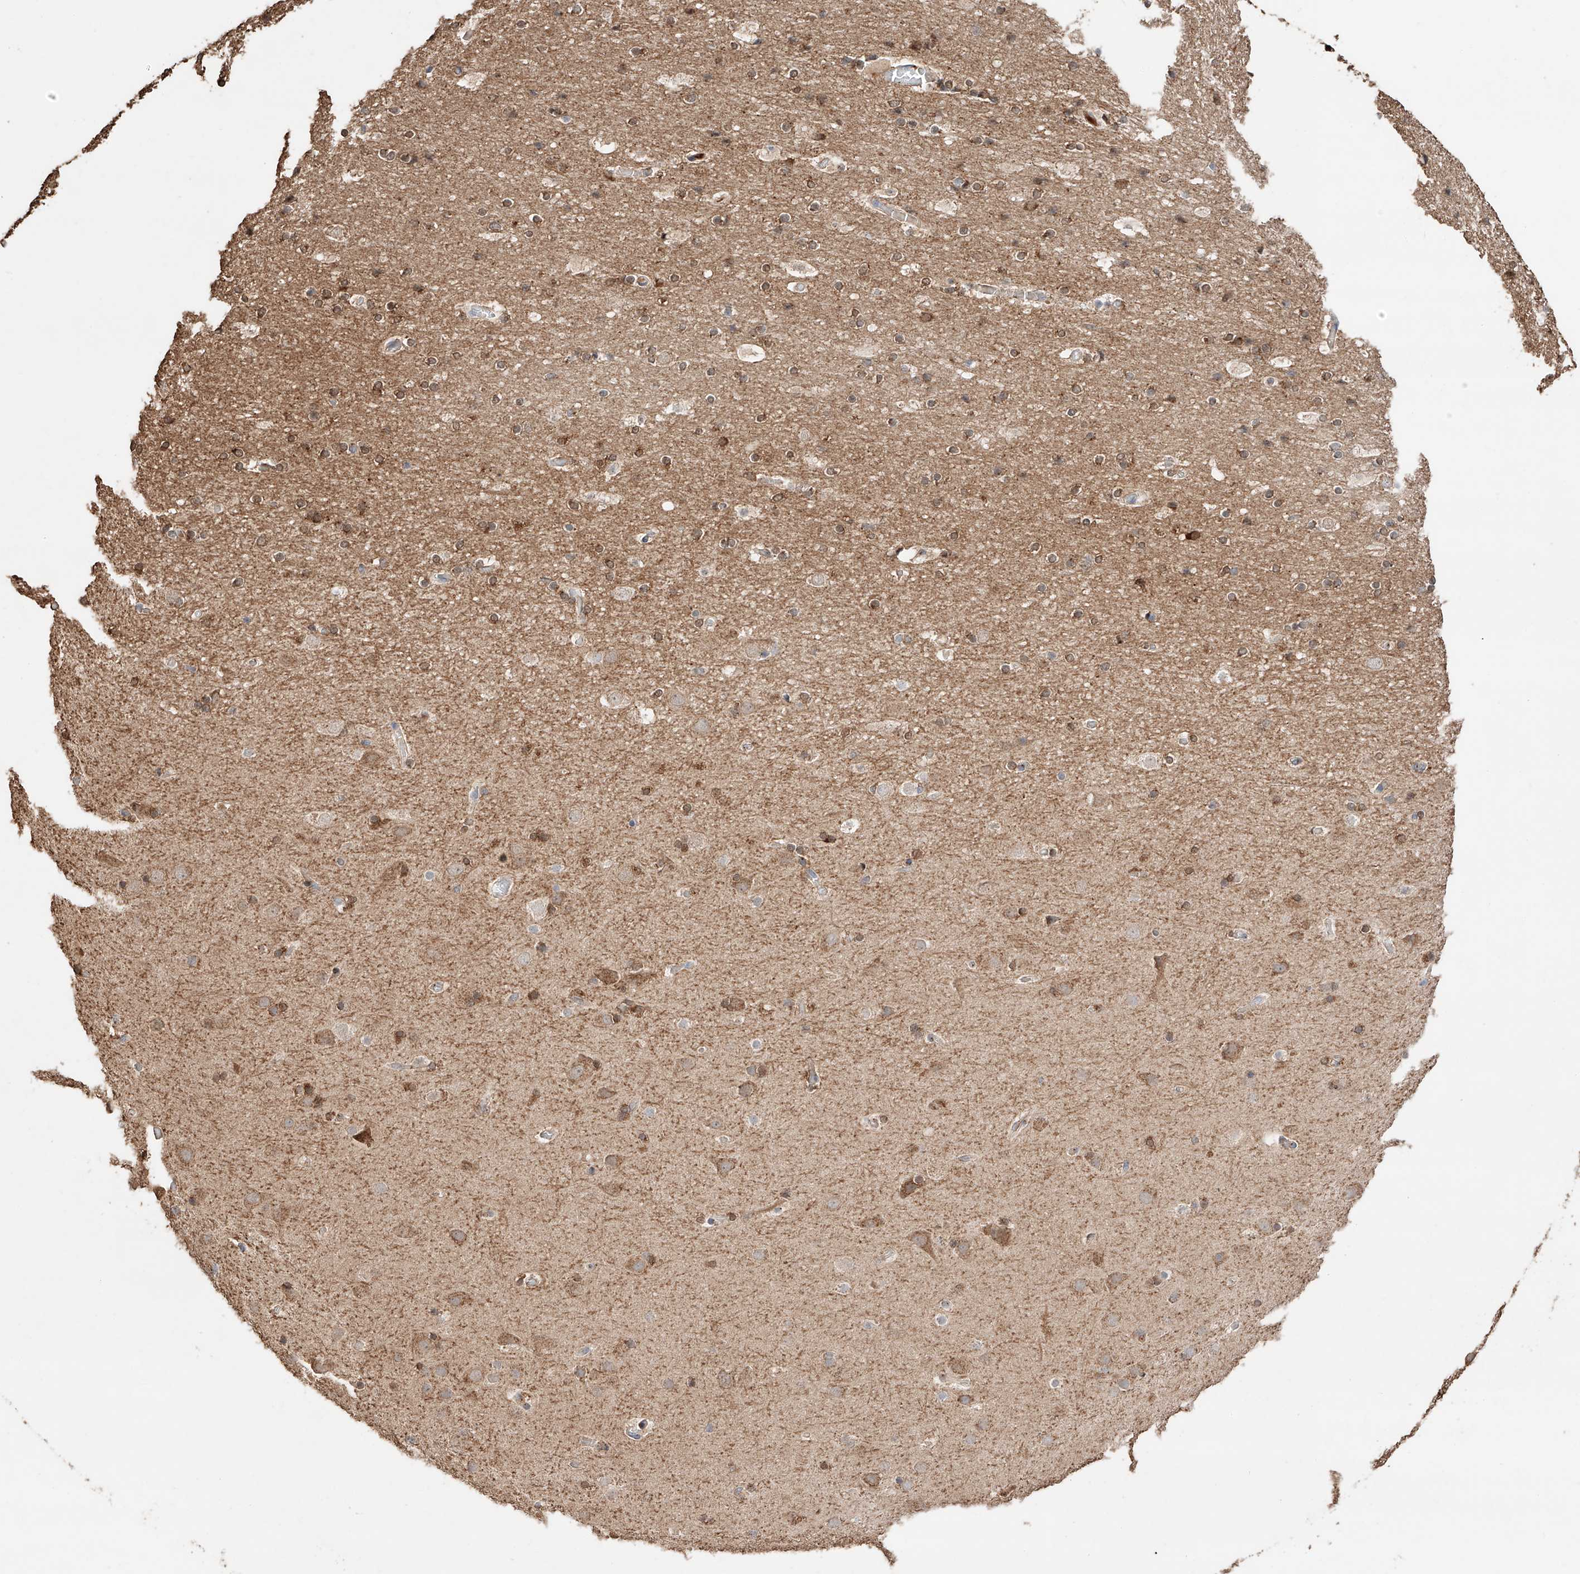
{"staining": {"intensity": "moderate", "quantity": "<25%", "location": "cytoplasmic/membranous"}, "tissue": "cerebral cortex", "cell_type": "Endothelial cells", "image_type": "normal", "snomed": [{"axis": "morphology", "description": "Normal tissue, NOS"}, {"axis": "topography", "description": "Cerebral cortex"}], "caption": "Immunohistochemical staining of normal cerebral cortex demonstrates <25% levels of moderate cytoplasmic/membranous protein positivity in about <25% of endothelial cells. The staining was performed using DAB to visualize the protein expression in brown, while the nuclei were stained in blue with hematoxylin (Magnification: 20x).", "gene": "MOSPD1", "patient": {"sex": "male", "age": 57}}